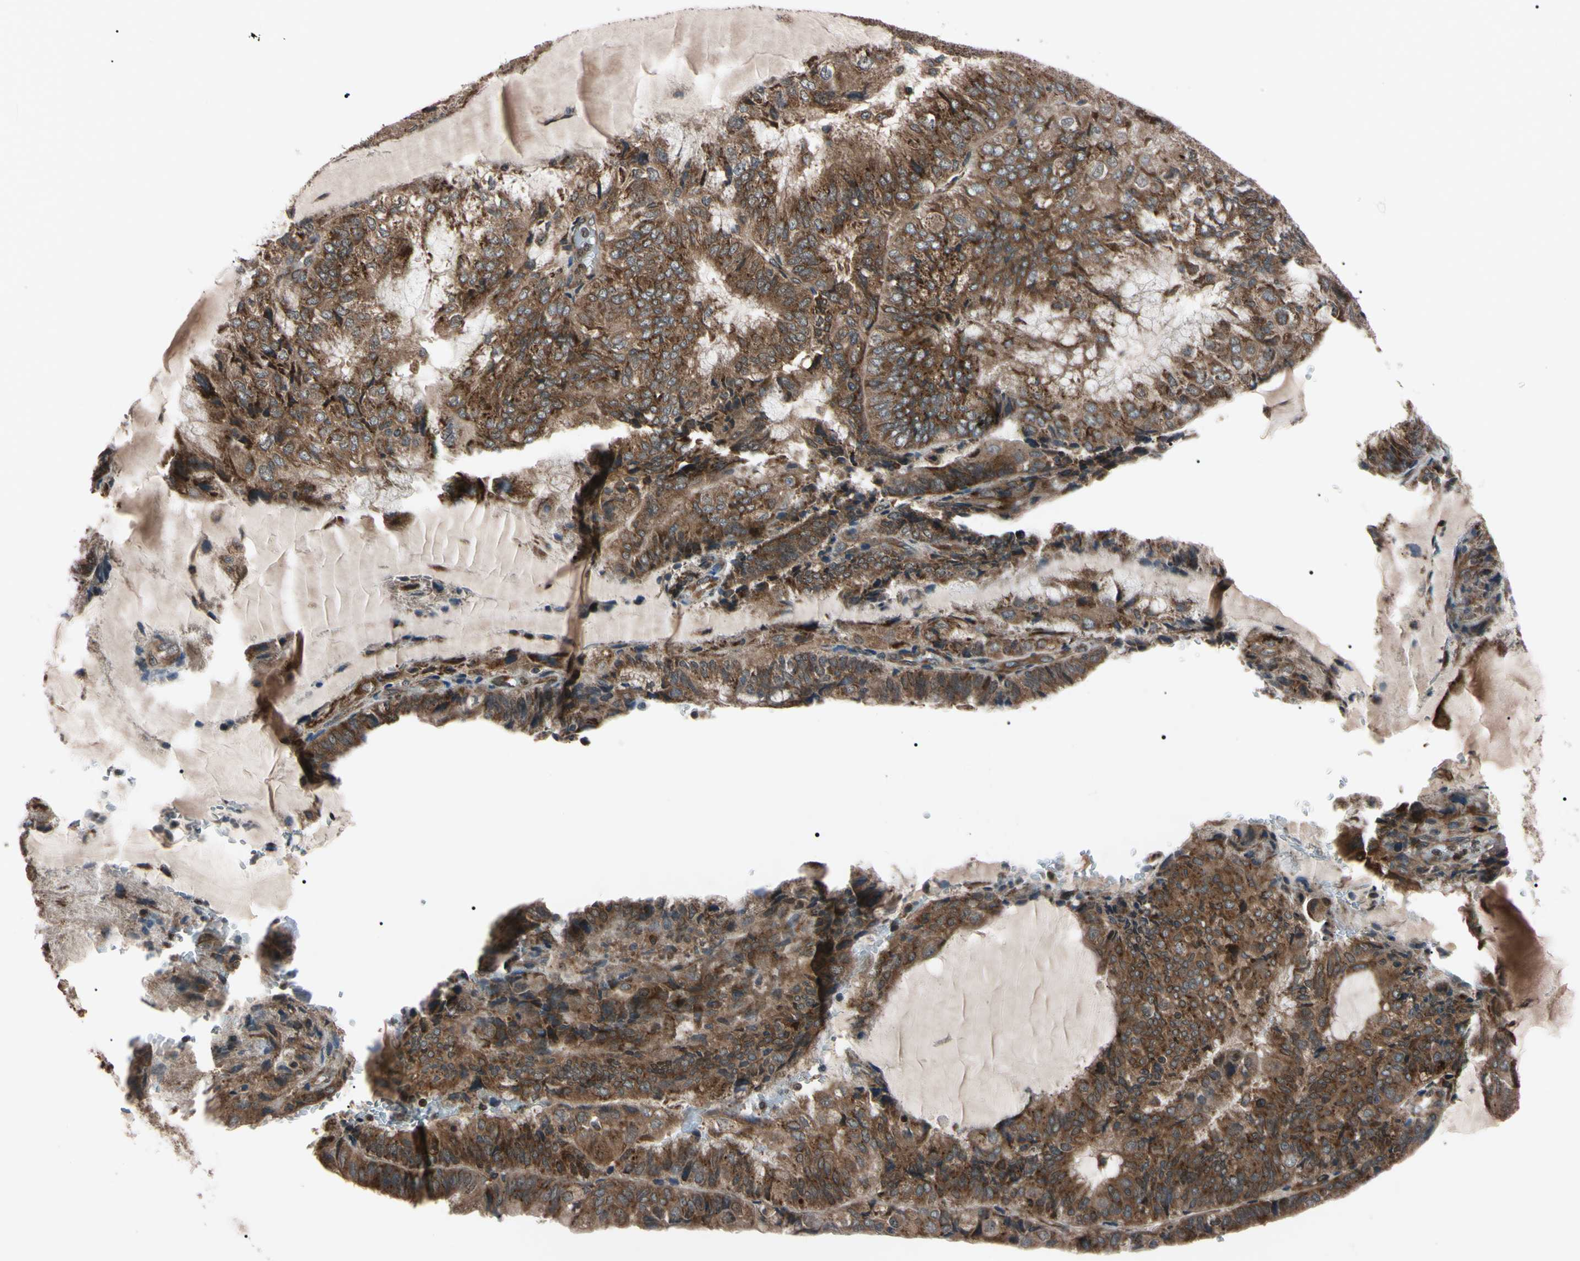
{"staining": {"intensity": "strong", "quantity": ">75%", "location": "cytoplasmic/membranous"}, "tissue": "endometrial cancer", "cell_type": "Tumor cells", "image_type": "cancer", "snomed": [{"axis": "morphology", "description": "Adenocarcinoma, NOS"}, {"axis": "topography", "description": "Endometrium"}], "caption": "Protein staining of endometrial cancer tissue shows strong cytoplasmic/membranous staining in approximately >75% of tumor cells. (Brightfield microscopy of DAB IHC at high magnification).", "gene": "GUCY1B1", "patient": {"sex": "female", "age": 81}}